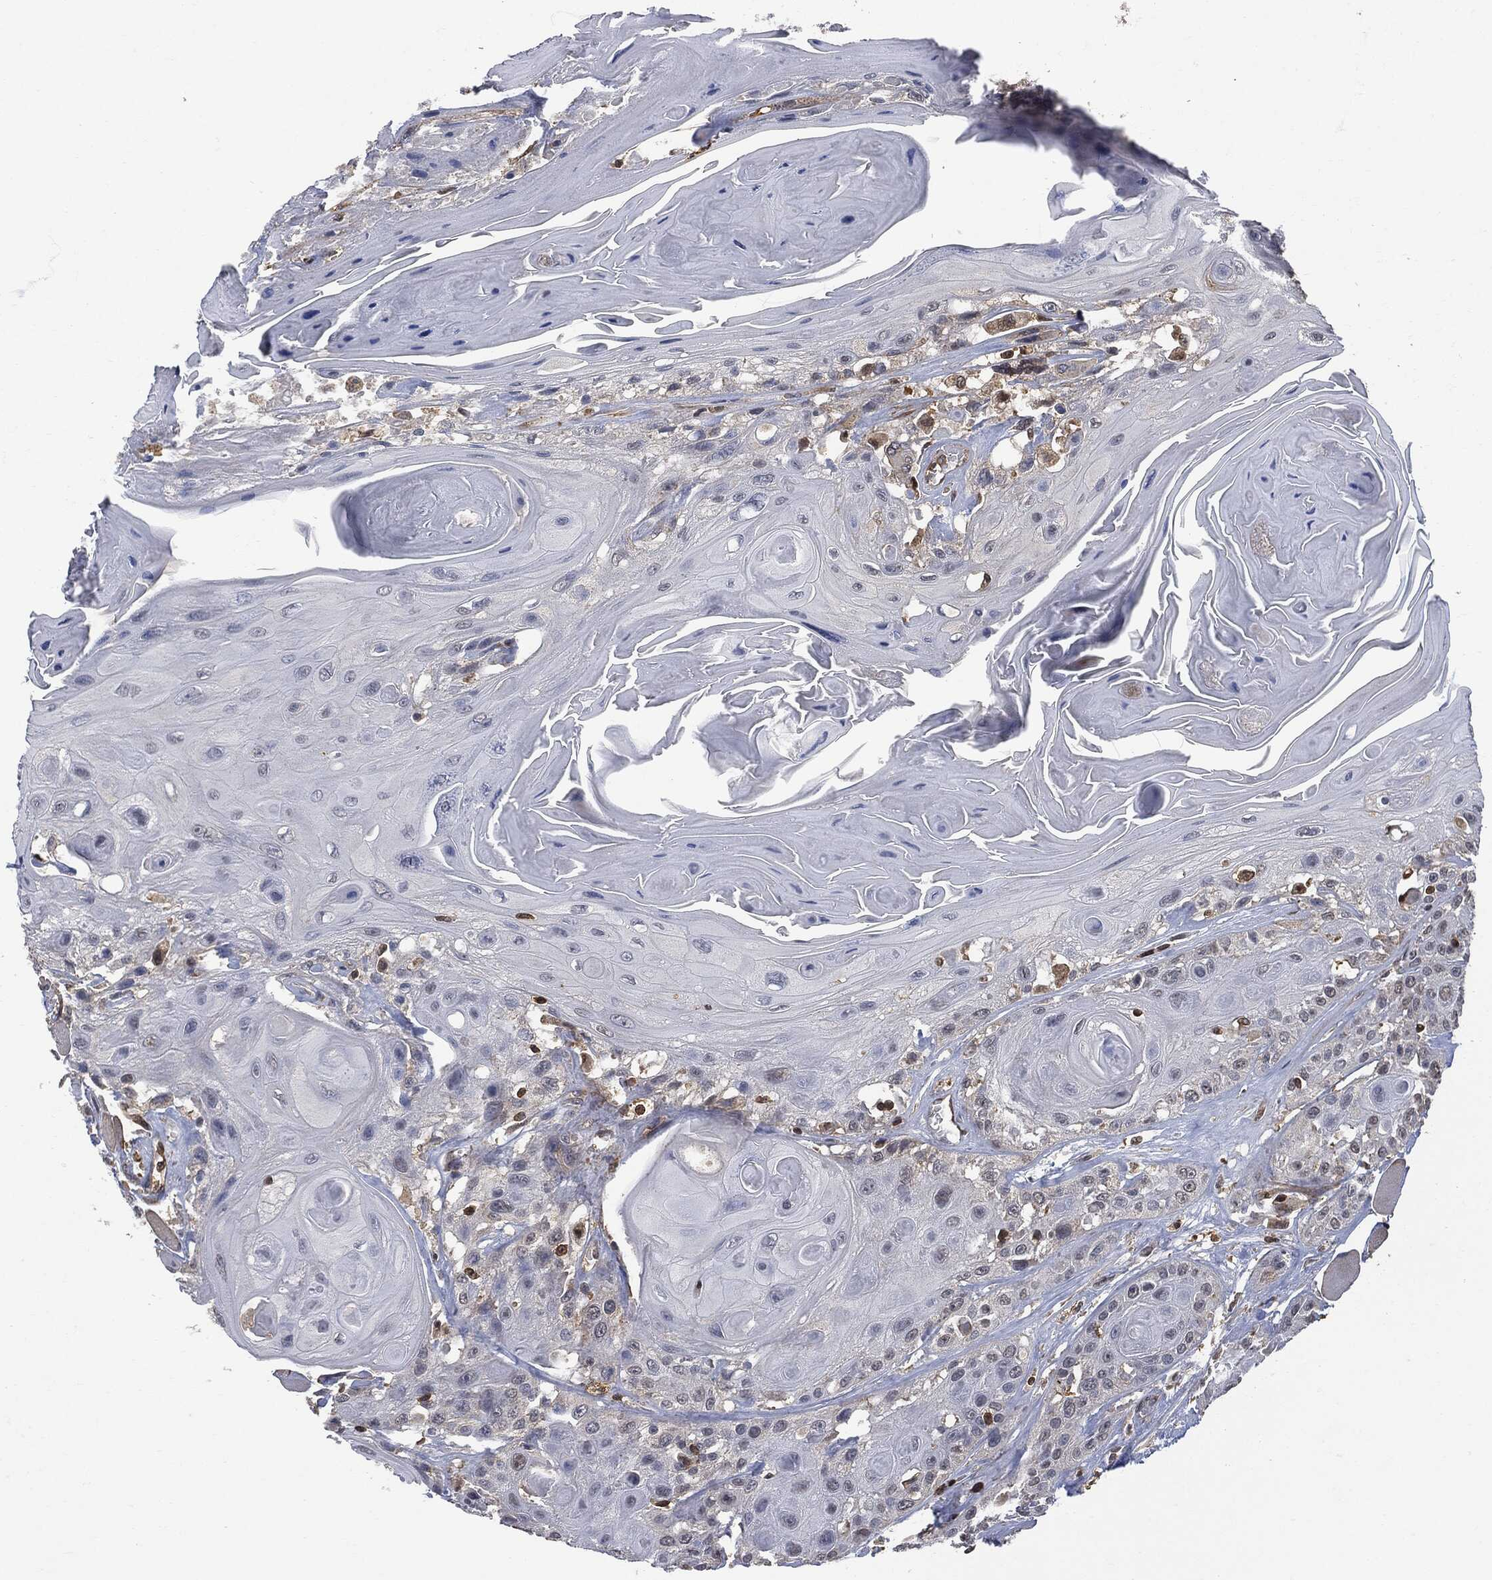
{"staining": {"intensity": "negative", "quantity": "none", "location": "none"}, "tissue": "head and neck cancer", "cell_type": "Tumor cells", "image_type": "cancer", "snomed": [{"axis": "morphology", "description": "Squamous cell carcinoma, NOS"}, {"axis": "topography", "description": "Head-Neck"}], "caption": "Image shows no protein expression in tumor cells of squamous cell carcinoma (head and neck) tissue.", "gene": "PSMB10", "patient": {"sex": "female", "age": 59}}